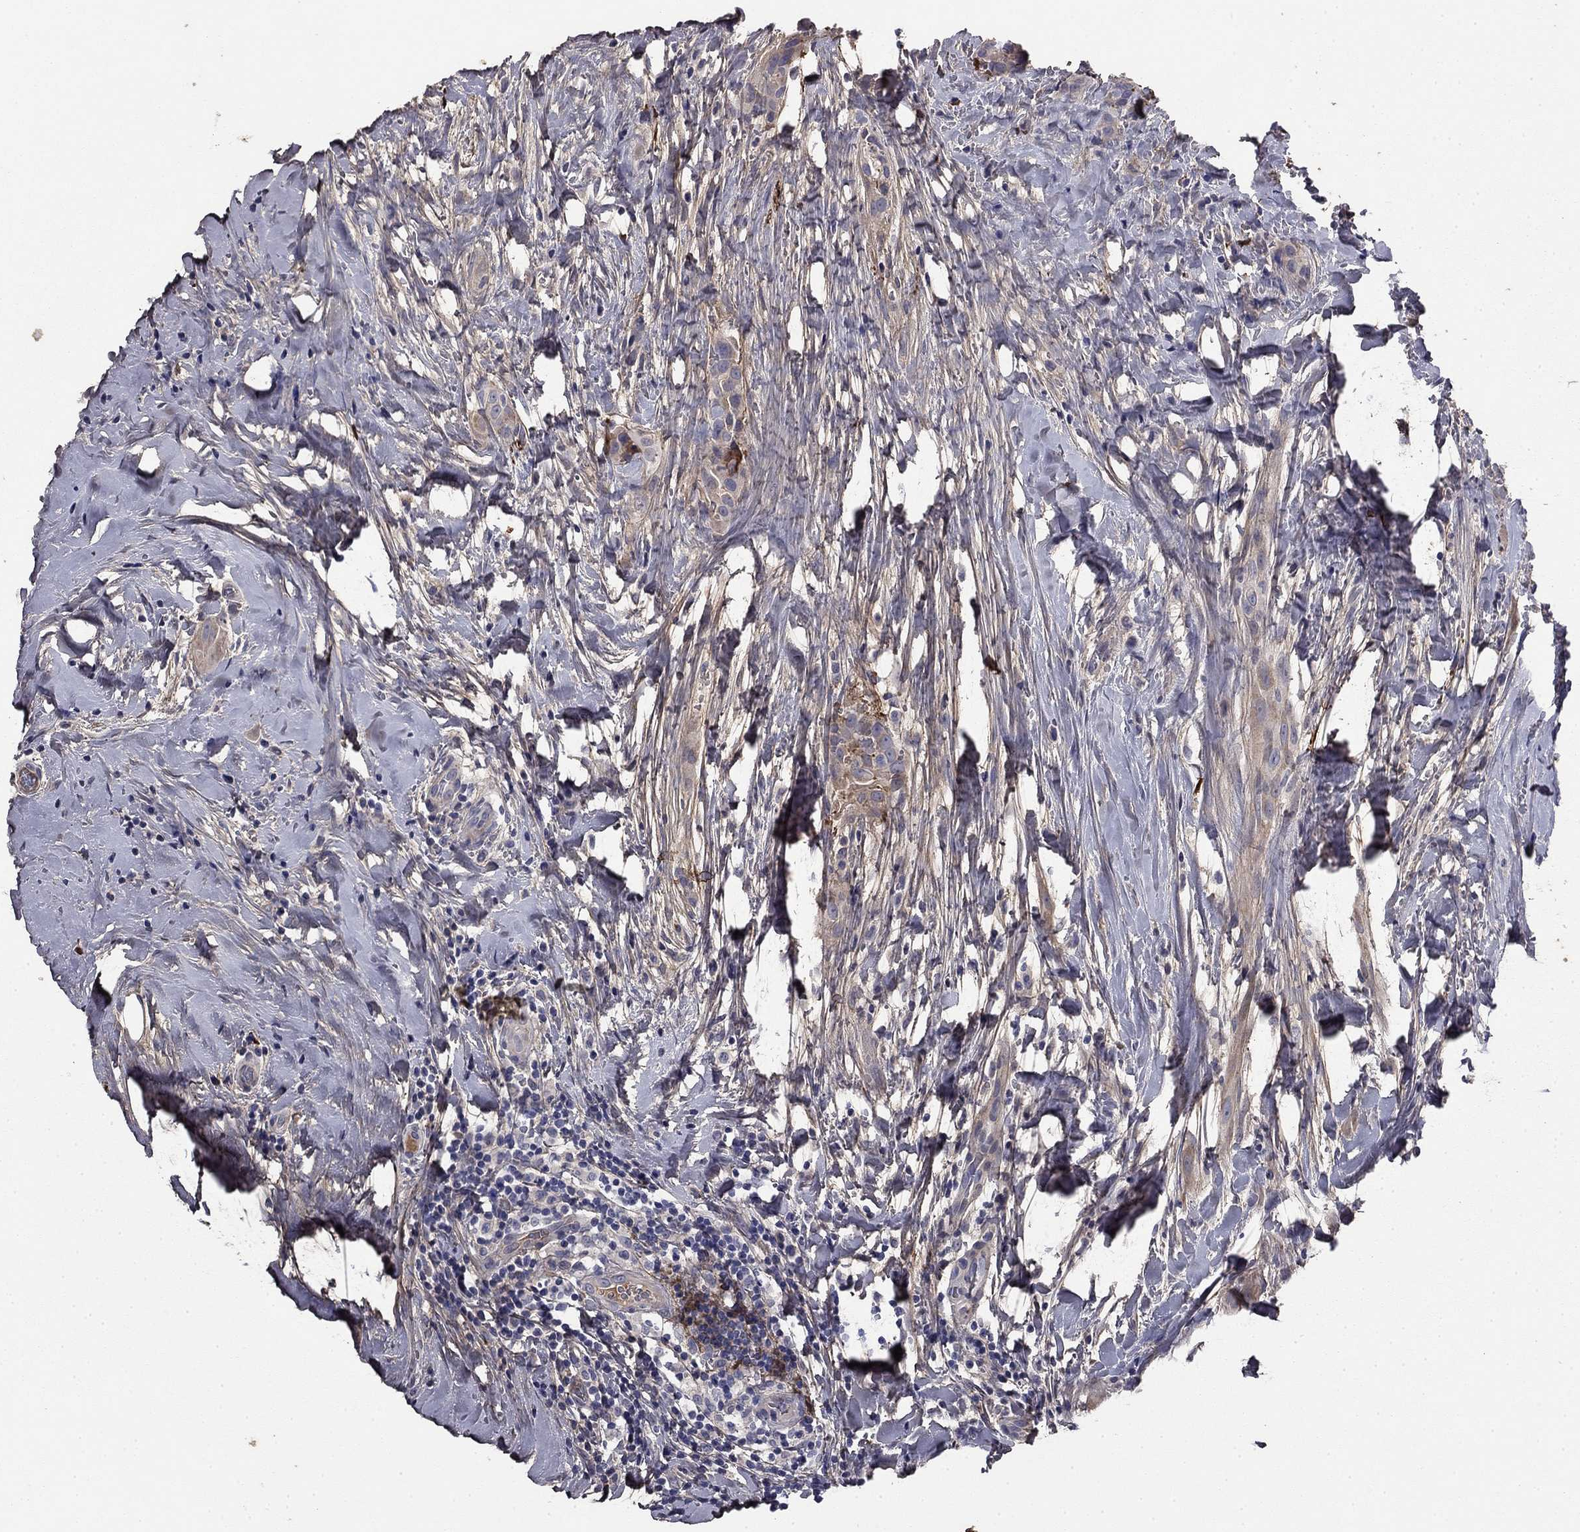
{"staining": {"intensity": "negative", "quantity": "none", "location": "none"}, "tissue": "thyroid cancer", "cell_type": "Tumor cells", "image_type": "cancer", "snomed": [{"axis": "morphology", "description": "Papillary adenocarcinoma, NOS"}, {"axis": "topography", "description": "Thyroid gland"}], "caption": "High power microscopy photomicrograph of an immunohistochemistry micrograph of thyroid papillary adenocarcinoma, revealing no significant expression in tumor cells.", "gene": "COL2A1", "patient": {"sex": "male", "age": 61}}